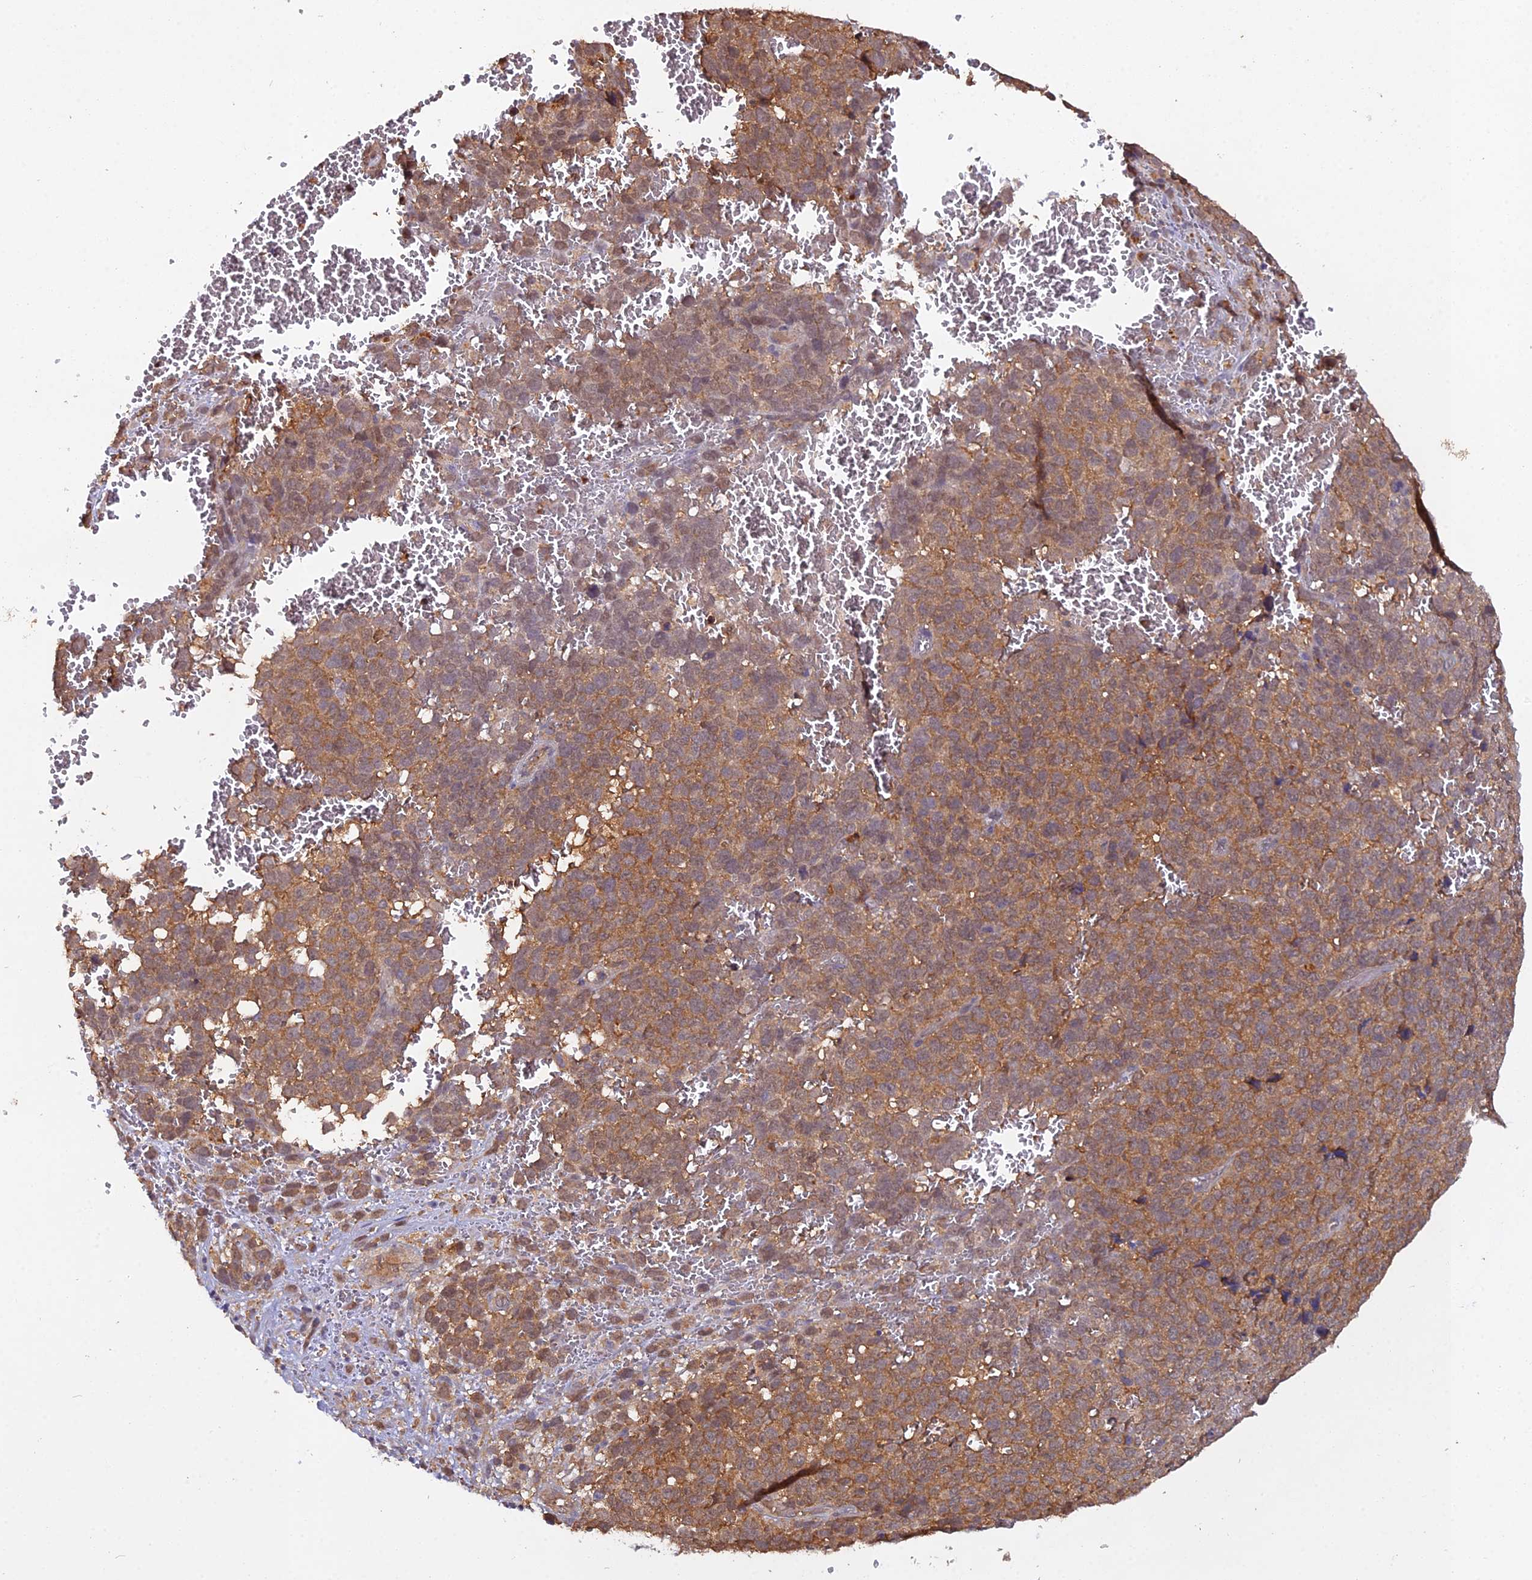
{"staining": {"intensity": "moderate", "quantity": ">75%", "location": "cytoplasmic/membranous"}, "tissue": "melanoma", "cell_type": "Tumor cells", "image_type": "cancer", "snomed": [{"axis": "morphology", "description": "Malignant melanoma, NOS"}, {"axis": "topography", "description": "Nose, NOS"}], "caption": "Approximately >75% of tumor cells in malignant melanoma exhibit moderate cytoplasmic/membranous protein staining as visualized by brown immunohistochemical staining.", "gene": "TMEM258", "patient": {"sex": "female", "age": 48}}